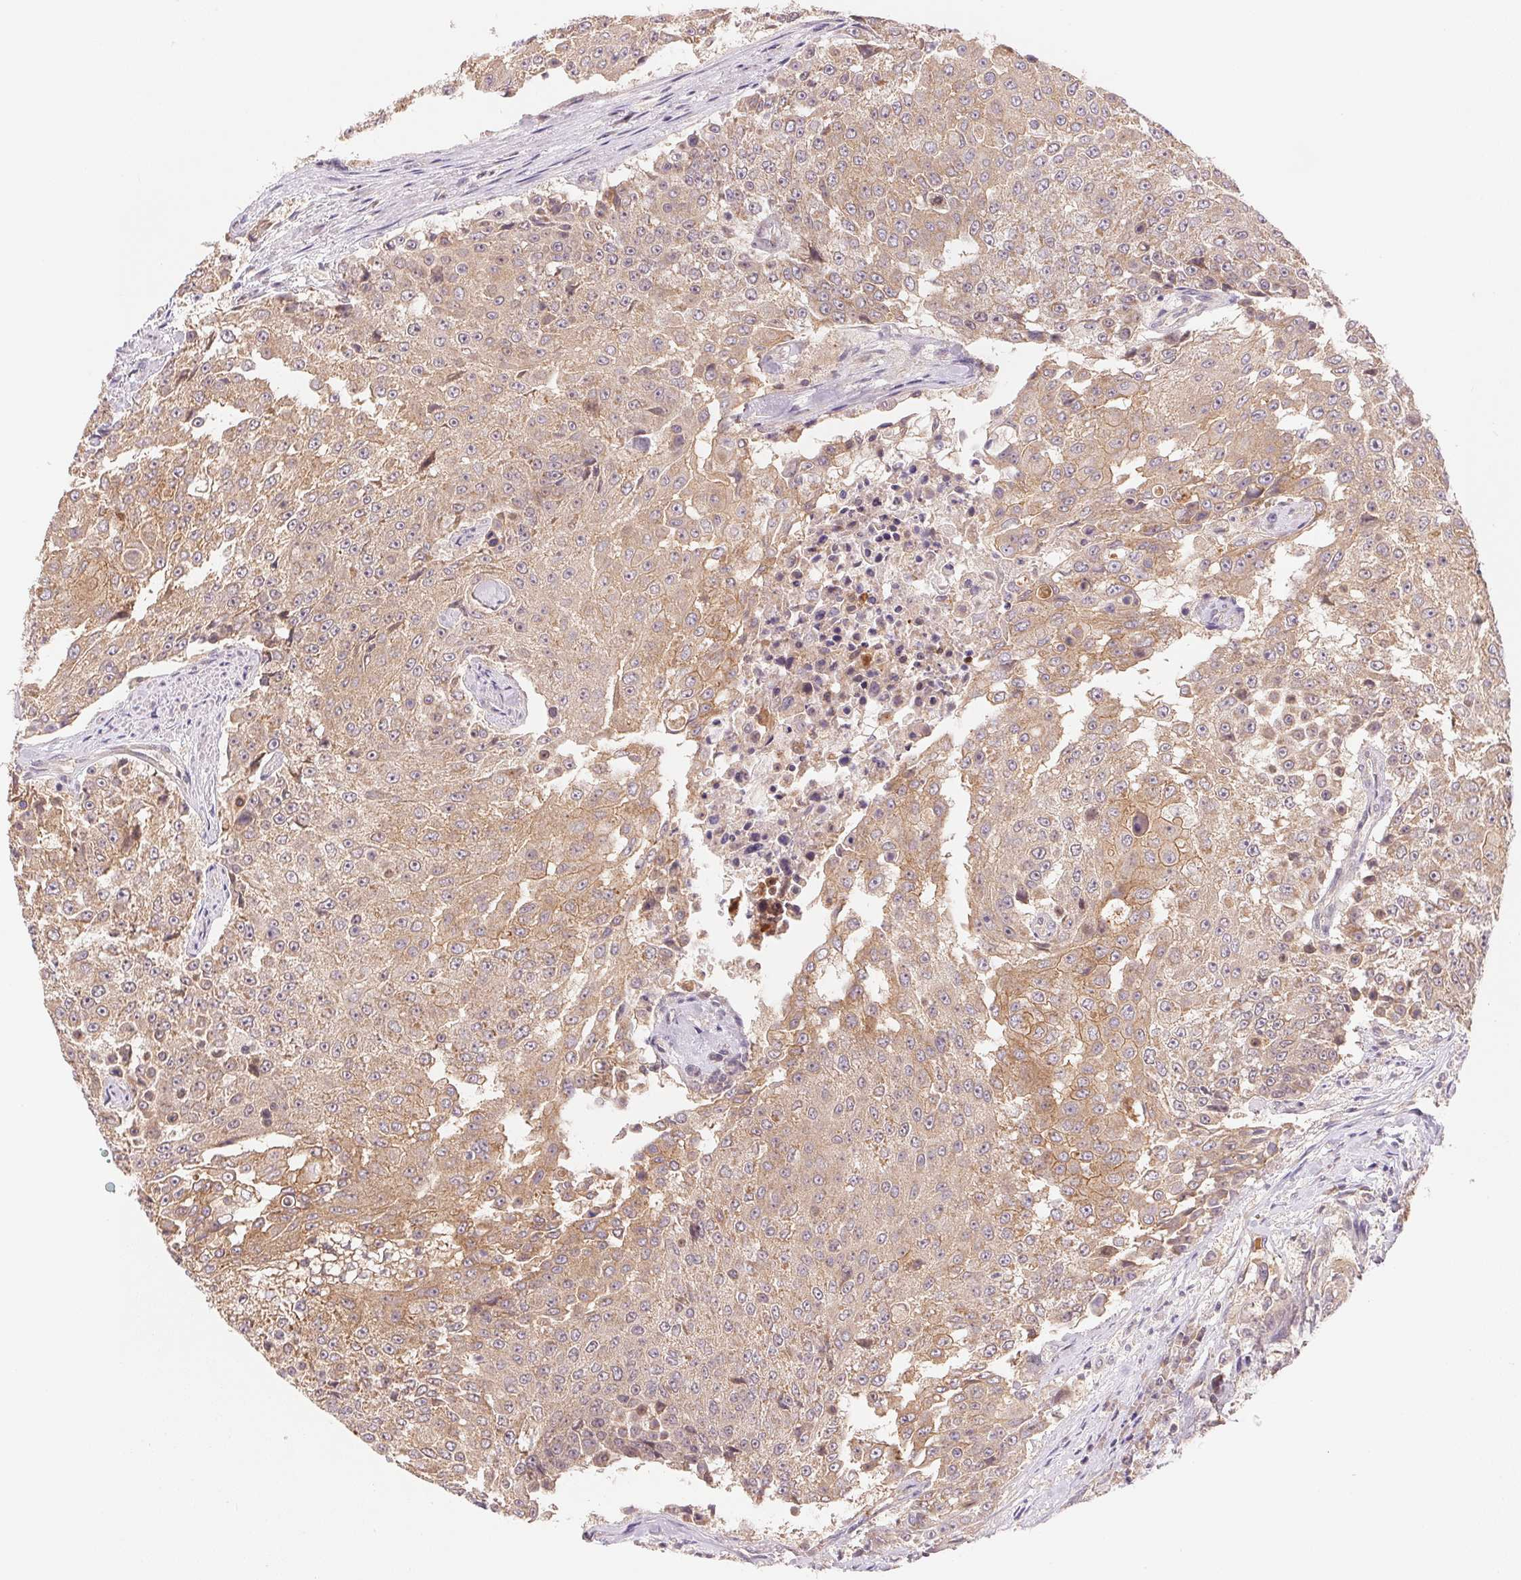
{"staining": {"intensity": "weak", "quantity": ">75%", "location": "cytoplasmic/membranous"}, "tissue": "urothelial cancer", "cell_type": "Tumor cells", "image_type": "cancer", "snomed": [{"axis": "morphology", "description": "Urothelial carcinoma, High grade"}, {"axis": "topography", "description": "Urinary bladder"}], "caption": "Brown immunohistochemical staining in high-grade urothelial carcinoma shows weak cytoplasmic/membranous expression in about >75% of tumor cells.", "gene": "BNIP5", "patient": {"sex": "female", "age": 63}}